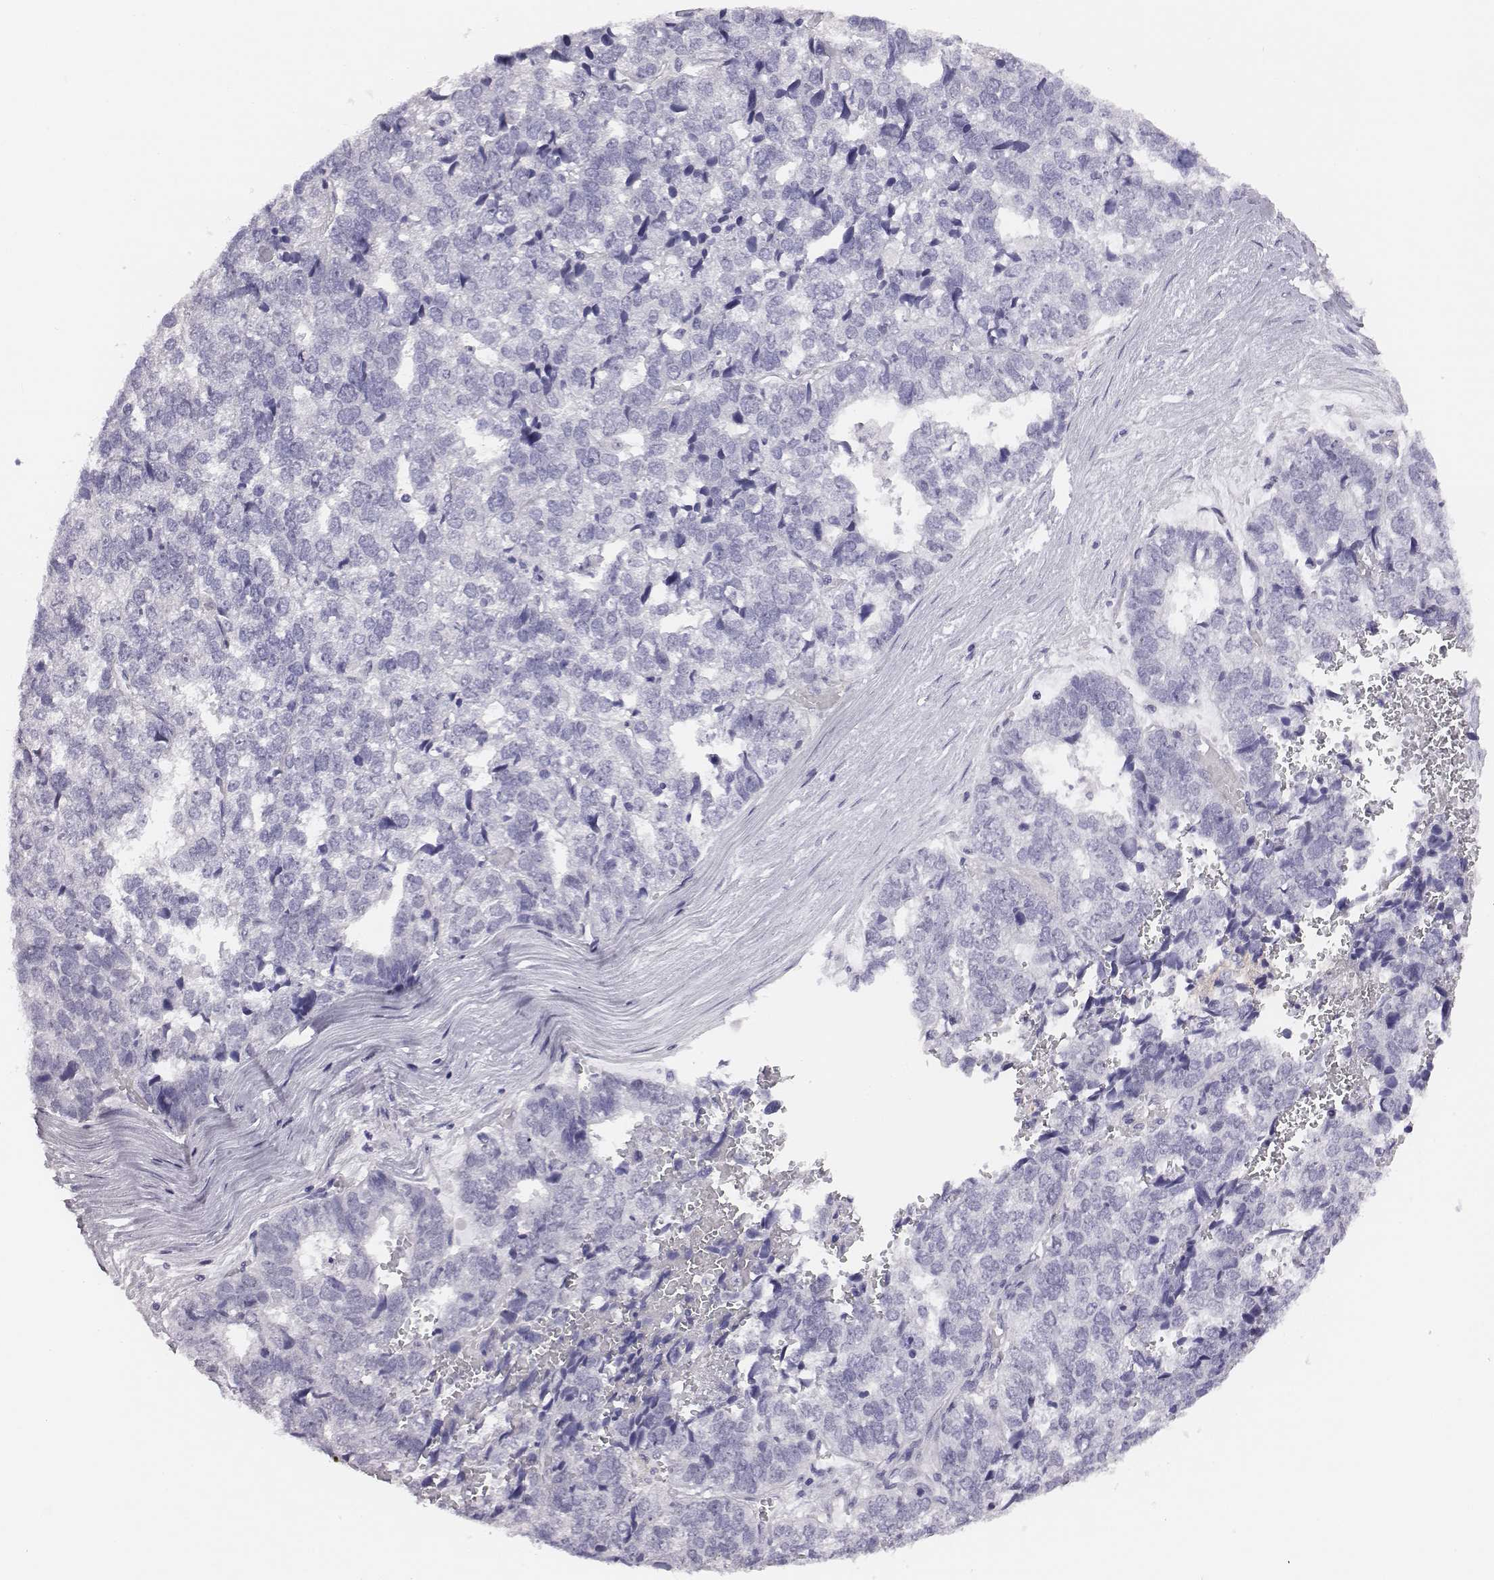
{"staining": {"intensity": "negative", "quantity": "none", "location": "none"}, "tissue": "stomach cancer", "cell_type": "Tumor cells", "image_type": "cancer", "snomed": [{"axis": "morphology", "description": "Adenocarcinoma, NOS"}, {"axis": "topography", "description": "Stomach"}], "caption": "Immunohistochemical staining of human adenocarcinoma (stomach) reveals no significant positivity in tumor cells.", "gene": "ACOD1", "patient": {"sex": "male", "age": 69}}